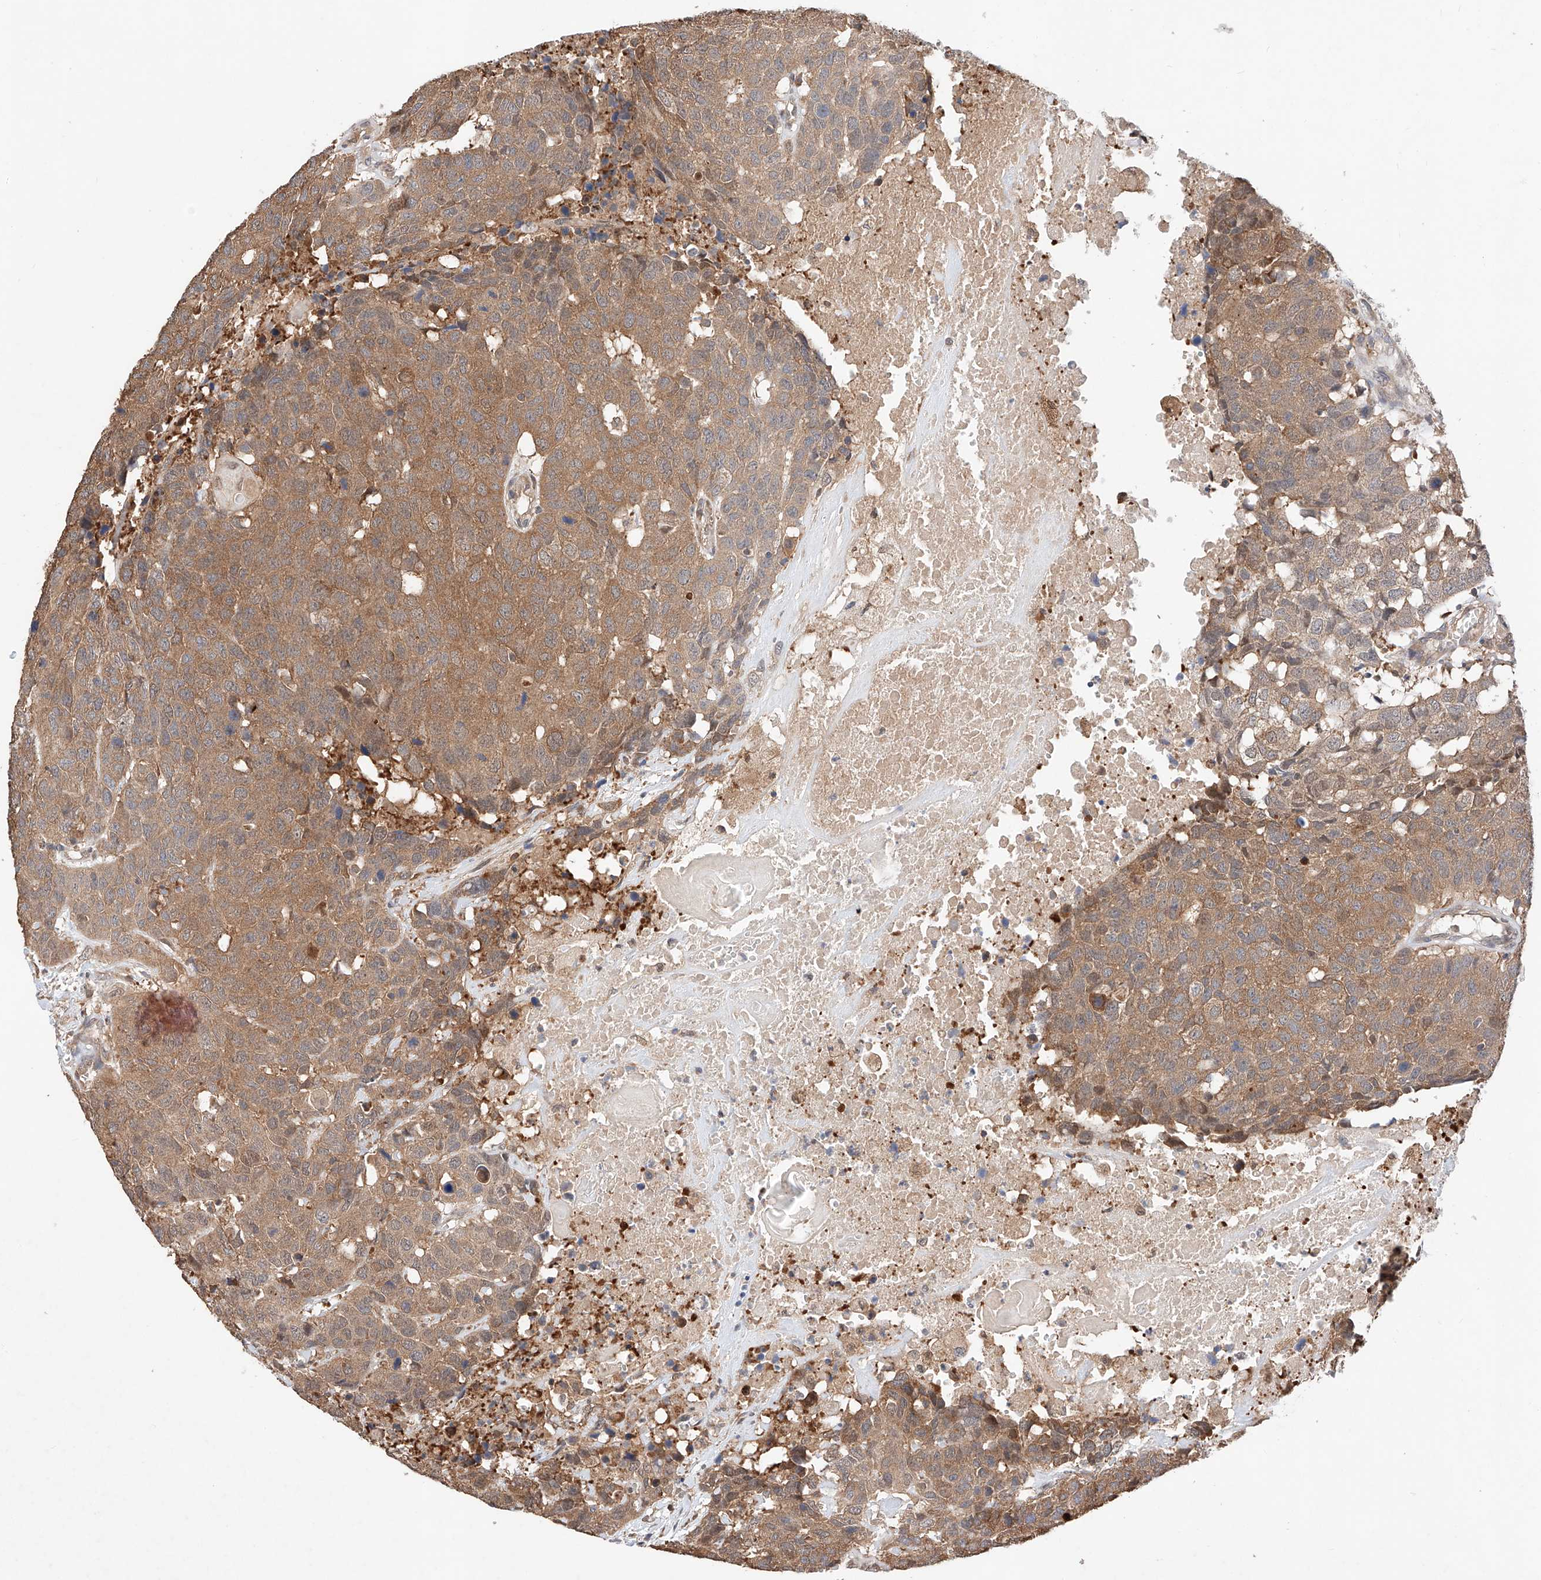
{"staining": {"intensity": "moderate", "quantity": ">75%", "location": "cytoplasmic/membranous"}, "tissue": "head and neck cancer", "cell_type": "Tumor cells", "image_type": "cancer", "snomed": [{"axis": "morphology", "description": "Squamous cell carcinoma, NOS"}, {"axis": "topography", "description": "Head-Neck"}], "caption": "Protein staining of head and neck cancer tissue displays moderate cytoplasmic/membranous positivity in approximately >75% of tumor cells.", "gene": "ZSCAN4", "patient": {"sex": "male", "age": 66}}